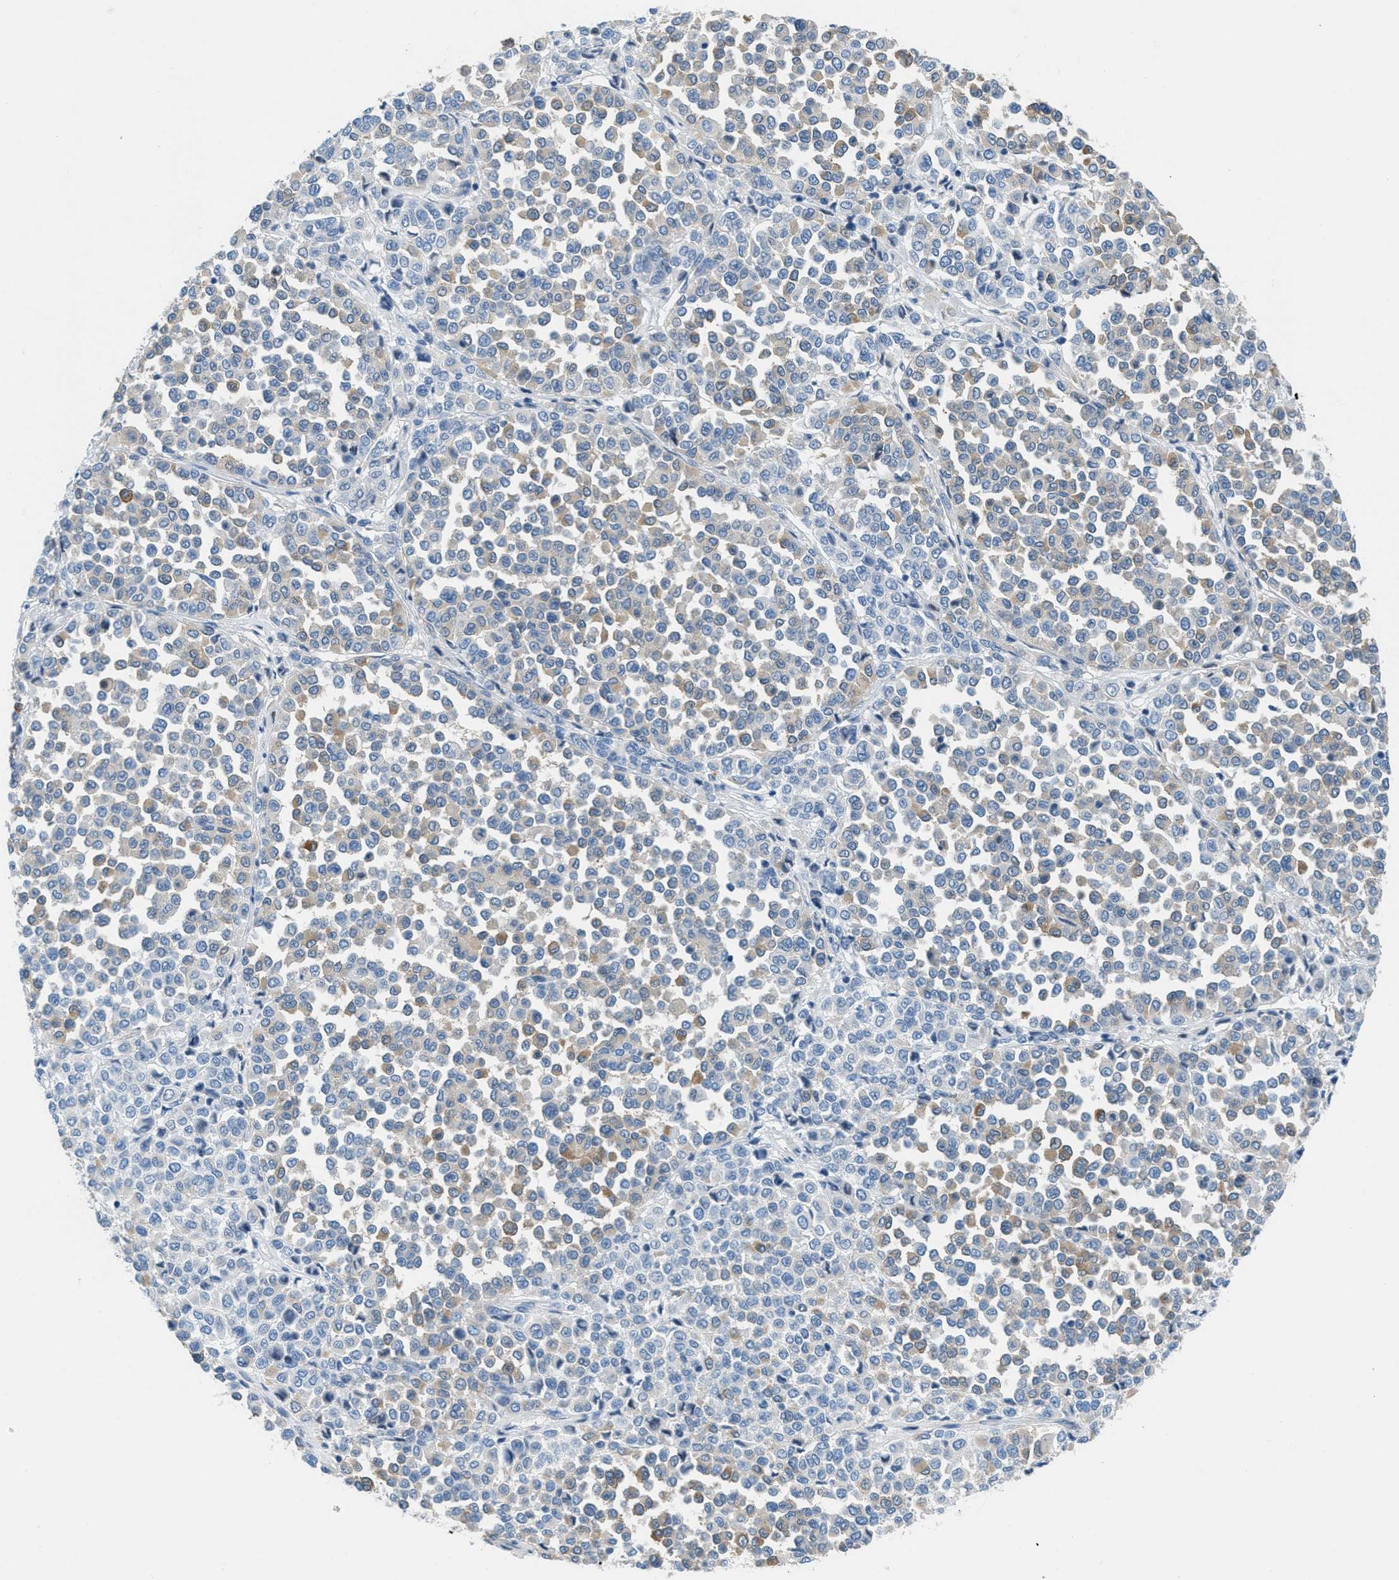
{"staining": {"intensity": "weak", "quantity": "<25%", "location": "cytoplasmic/membranous"}, "tissue": "melanoma", "cell_type": "Tumor cells", "image_type": "cancer", "snomed": [{"axis": "morphology", "description": "Malignant melanoma, Metastatic site"}, {"axis": "topography", "description": "Pancreas"}], "caption": "Immunohistochemistry (IHC) of malignant melanoma (metastatic site) shows no expression in tumor cells. (Brightfield microscopy of DAB (3,3'-diaminobenzidine) immunohistochemistry at high magnification).", "gene": "MAPRE2", "patient": {"sex": "female", "age": 30}}